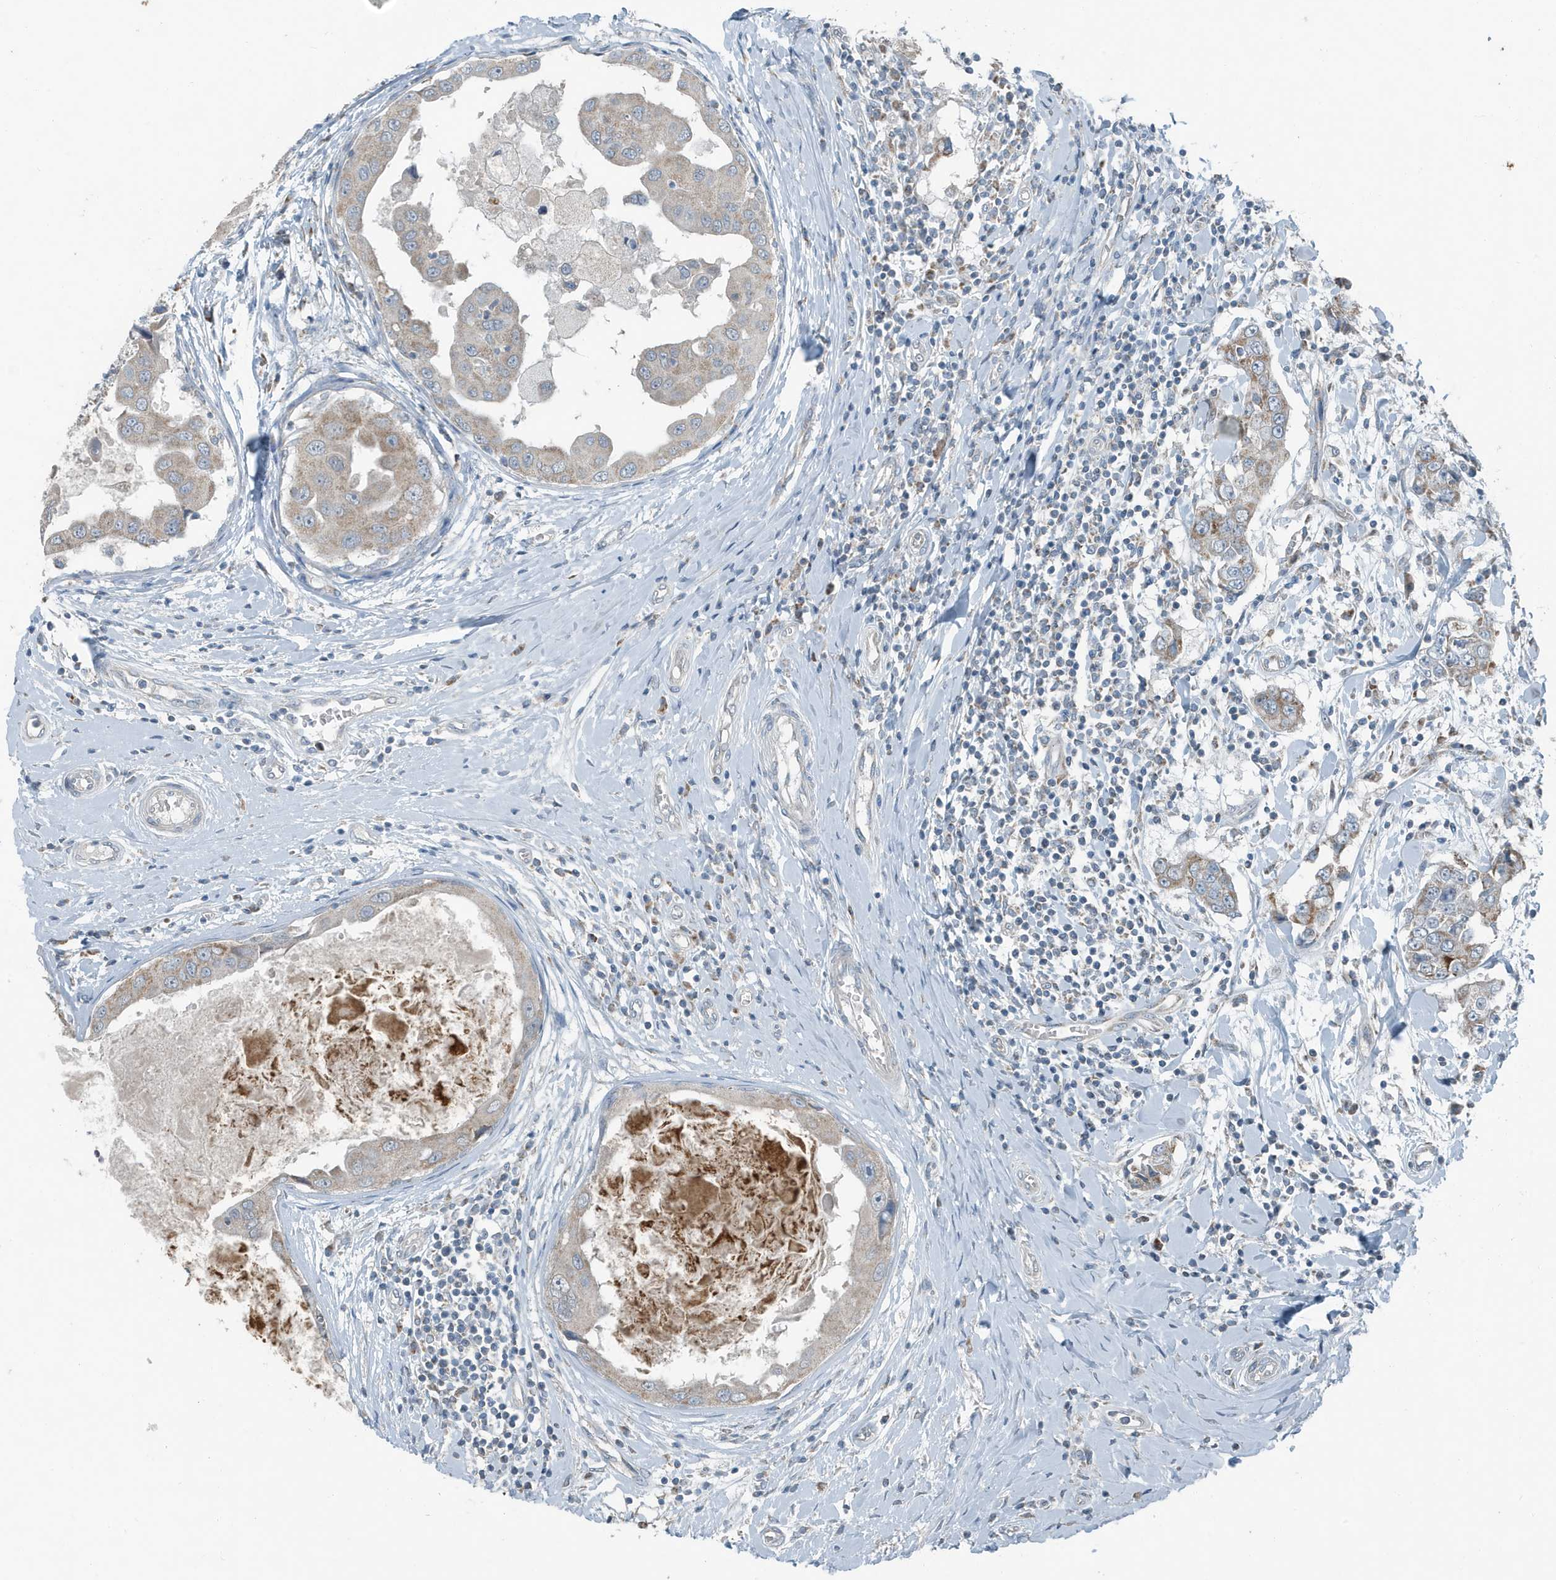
{"staining": {"intensity": "weak", "quantity": "25%-75%", "location": "cytoplasmic/membranous"}, "tissue": "breast cancer", "cell_type": "Tumor cells", "image_type": "cancer", "snomed": [{"axis": "morphology", "description": "Duct carcinoma"}, {"axis": "topography", "description": "Breast"}], "caption": "An IHC image of neoplastic tissue is shown. Protein staining in brown labels weak cytoplasmic/membranous positivity in breast cancer (infiltrating ductal carcinoma) within tumor cells.", "gene": "MT-CYB", "patient": {"sex": "female", "age": 27}}